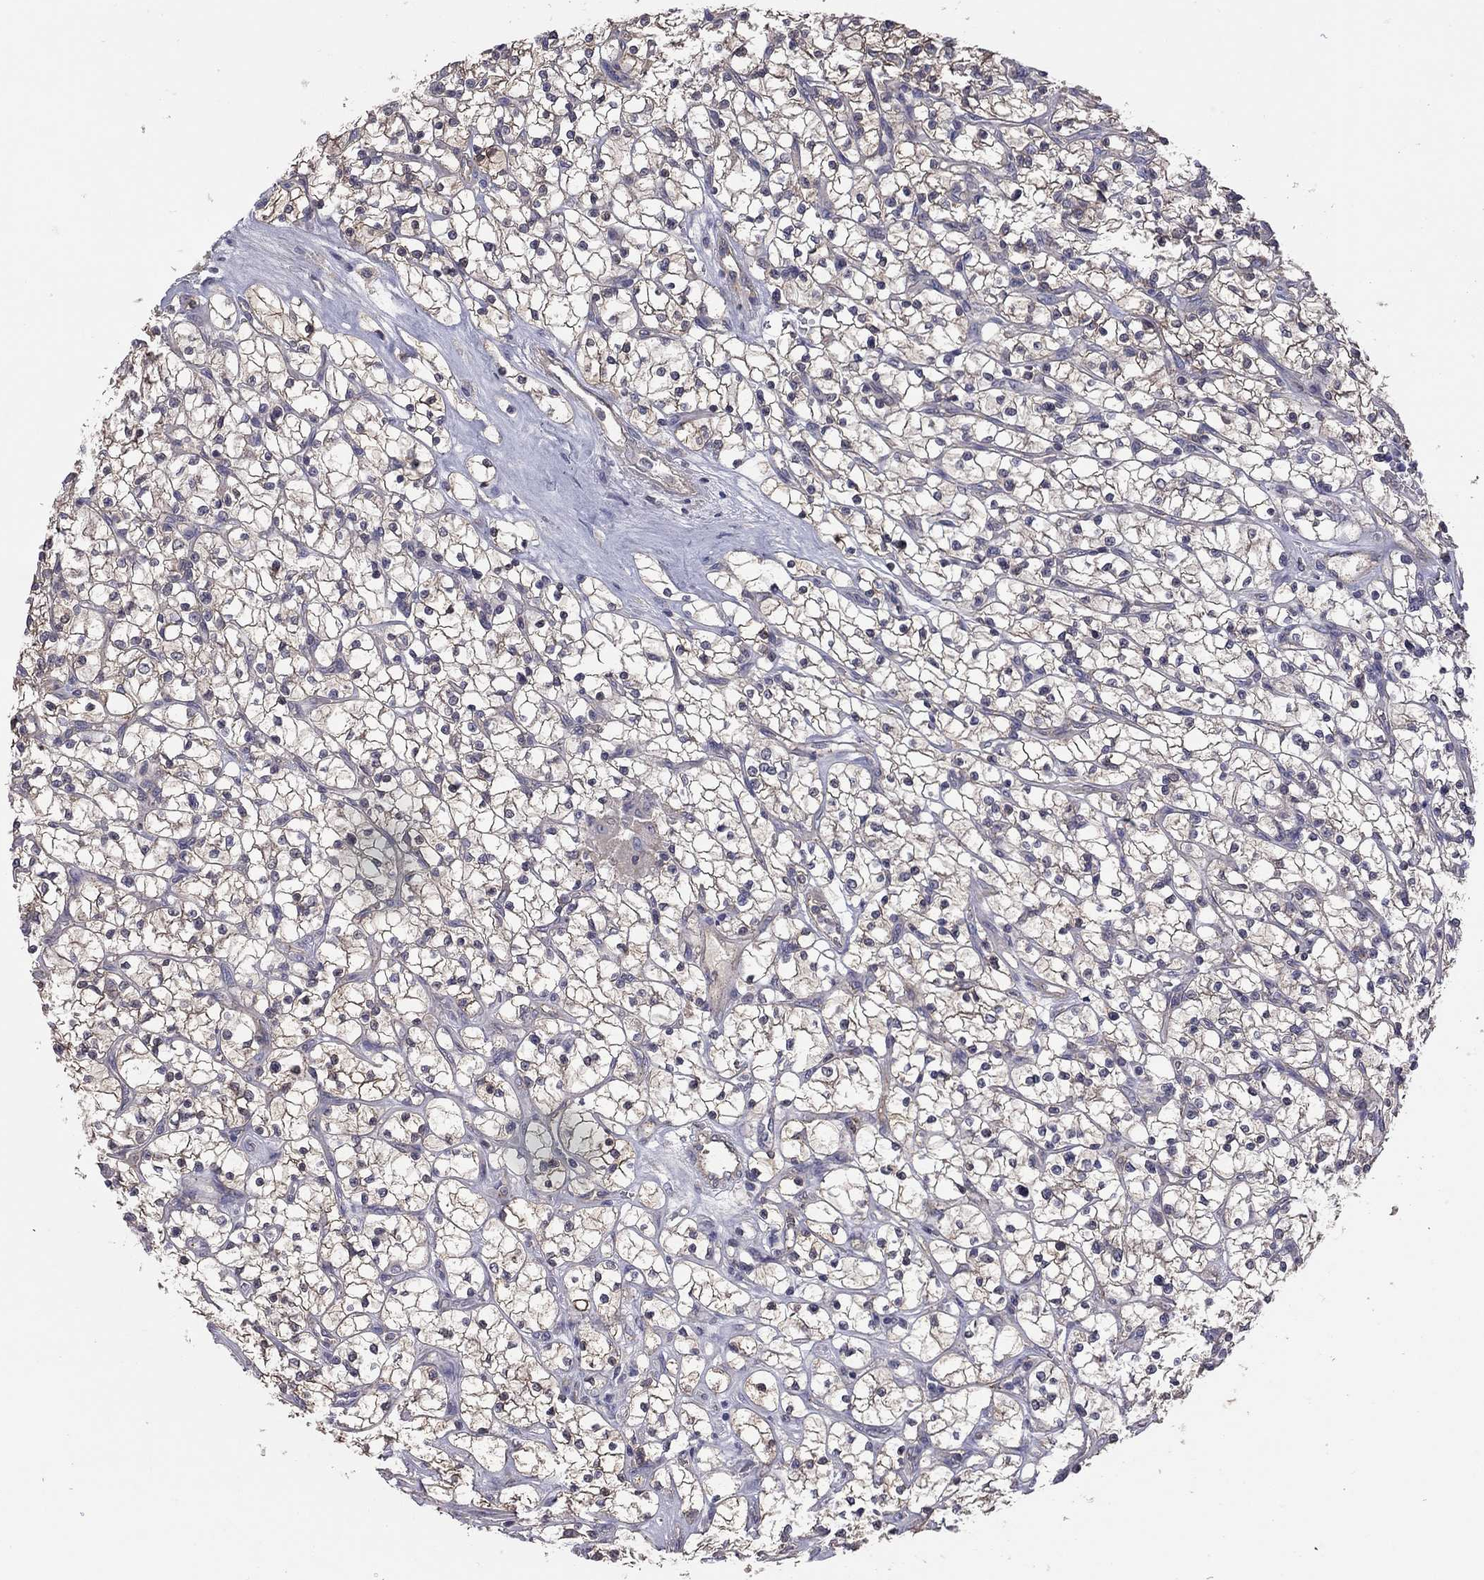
{"staining": {"intensity": "moderate", "quantity": "25%-75%", "location": "cytoplasmic/membranous"}, "tissue": "renal cancer", "cell_type": "Tumor cells", "image_type": "cancer", "snomed": [{"axis": "morphology", "description": "Adenocarcinoma, NOS"}, {"axis": "topography", "description": "Kidney"}], "caption": "Immunohistochemistry (IHC) histopathology image of neoplastic tissue: human adenocarcinoma (renal) stained using immunohistochemistry (IHC) shows medium levels of moderate protein expression localized specifically in the cytoplasmic/membranous of tumor cells, appearing as a cytoplasmic/membranous brown color.", "gene": "HYLS1", "patient": {"sex": "female", "age": 64}}